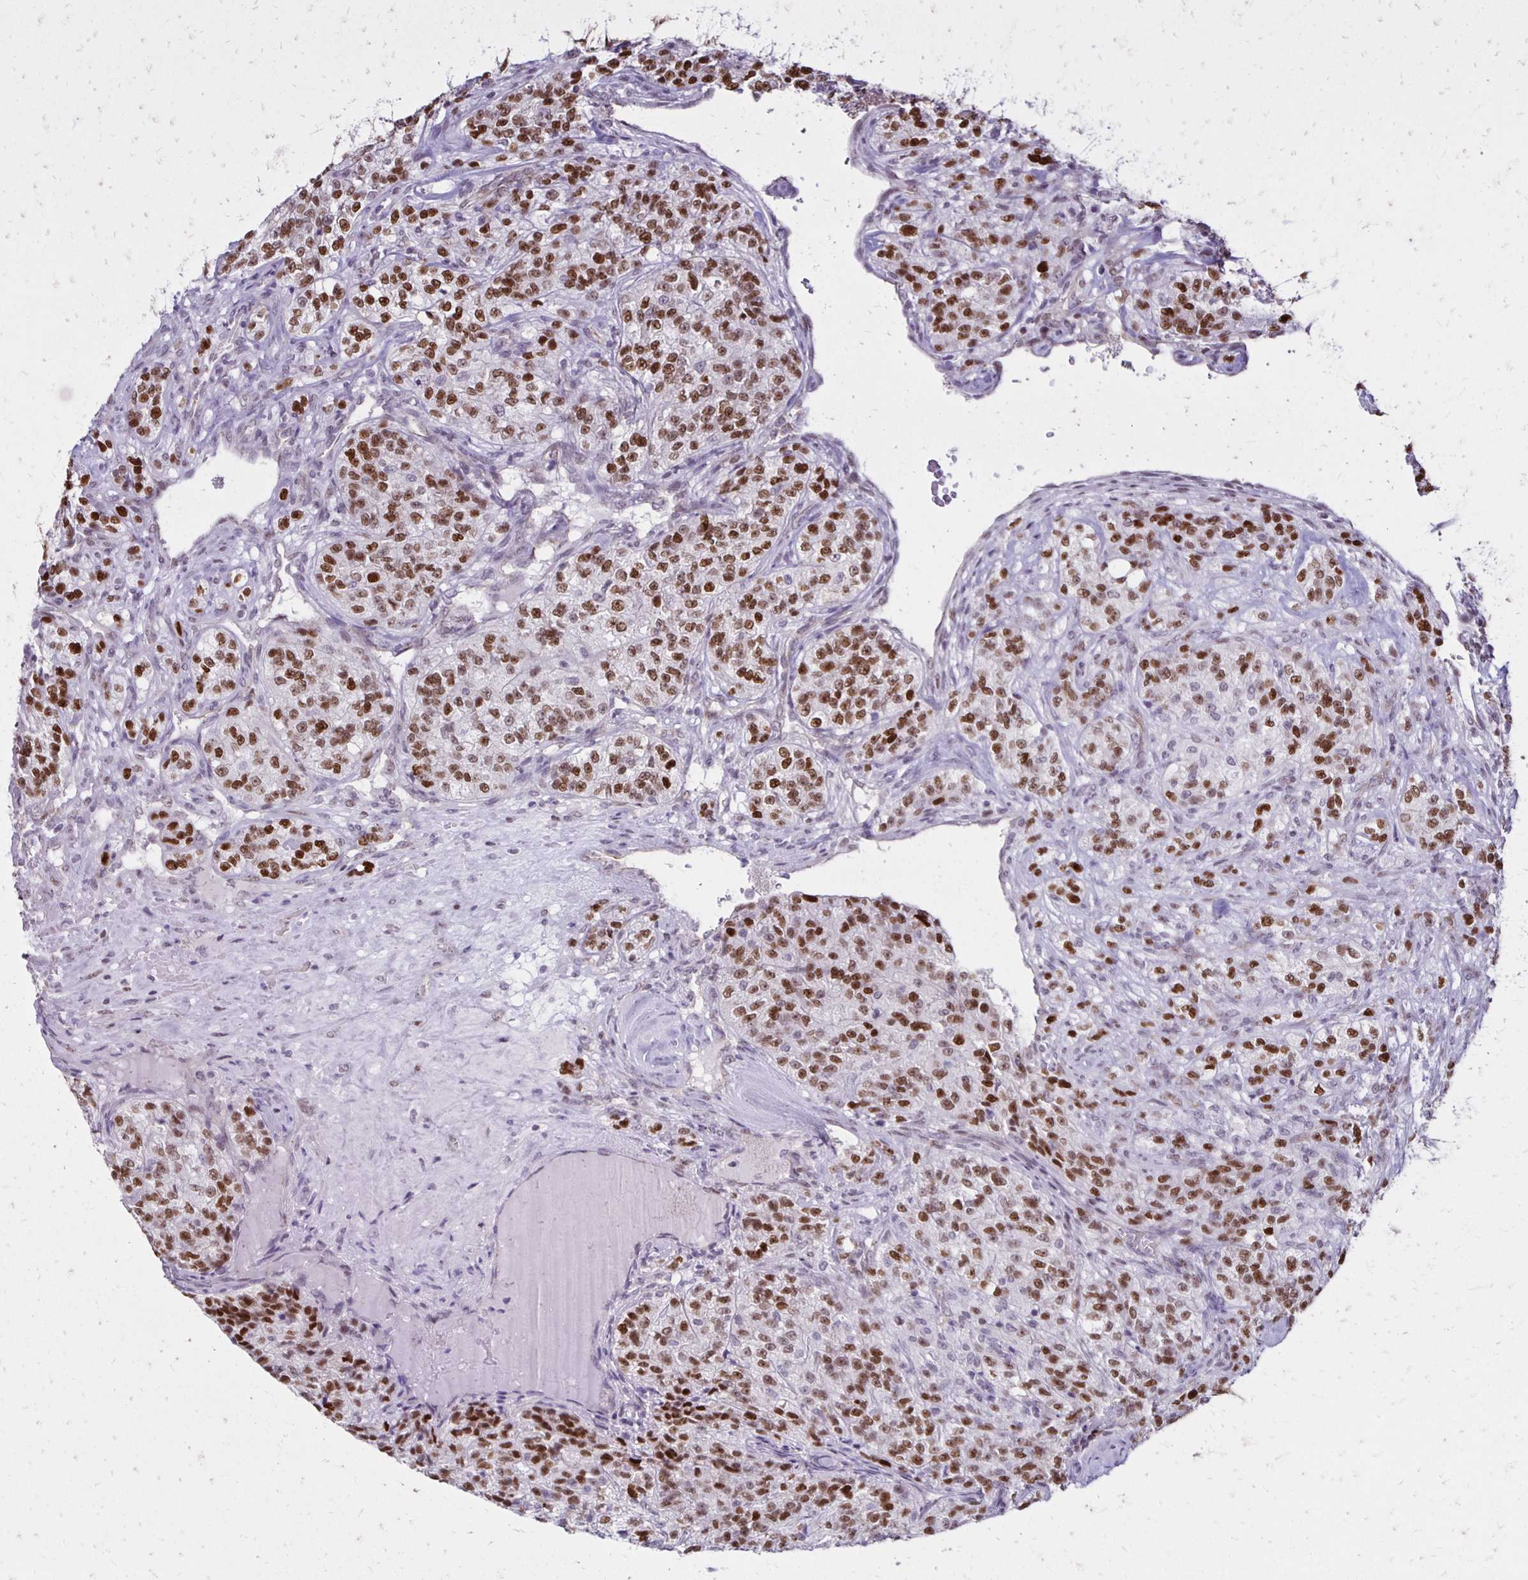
{"staining": {"intensity": "strong", "quantity": ">75%", "location": "nuclear"}, "tissue": "renal cancer", "cell_type": "Tumor cells", "image_type": "cancer", "snomed": [{"axis": "morphology", "description": "Adenocarcinoma, NOS"}, {"axis": "topography", "description": "Kidney"}], "caption": "Immunohistochemical staining of human renal cancer displays high levels of strong nuclear positivity in about >75% of tumor cells. (brown staining indicates protein expression, while blue staining denotes nuclei).", "gene": "DDB2", "patient": {"sex": "female", "age": 63}}